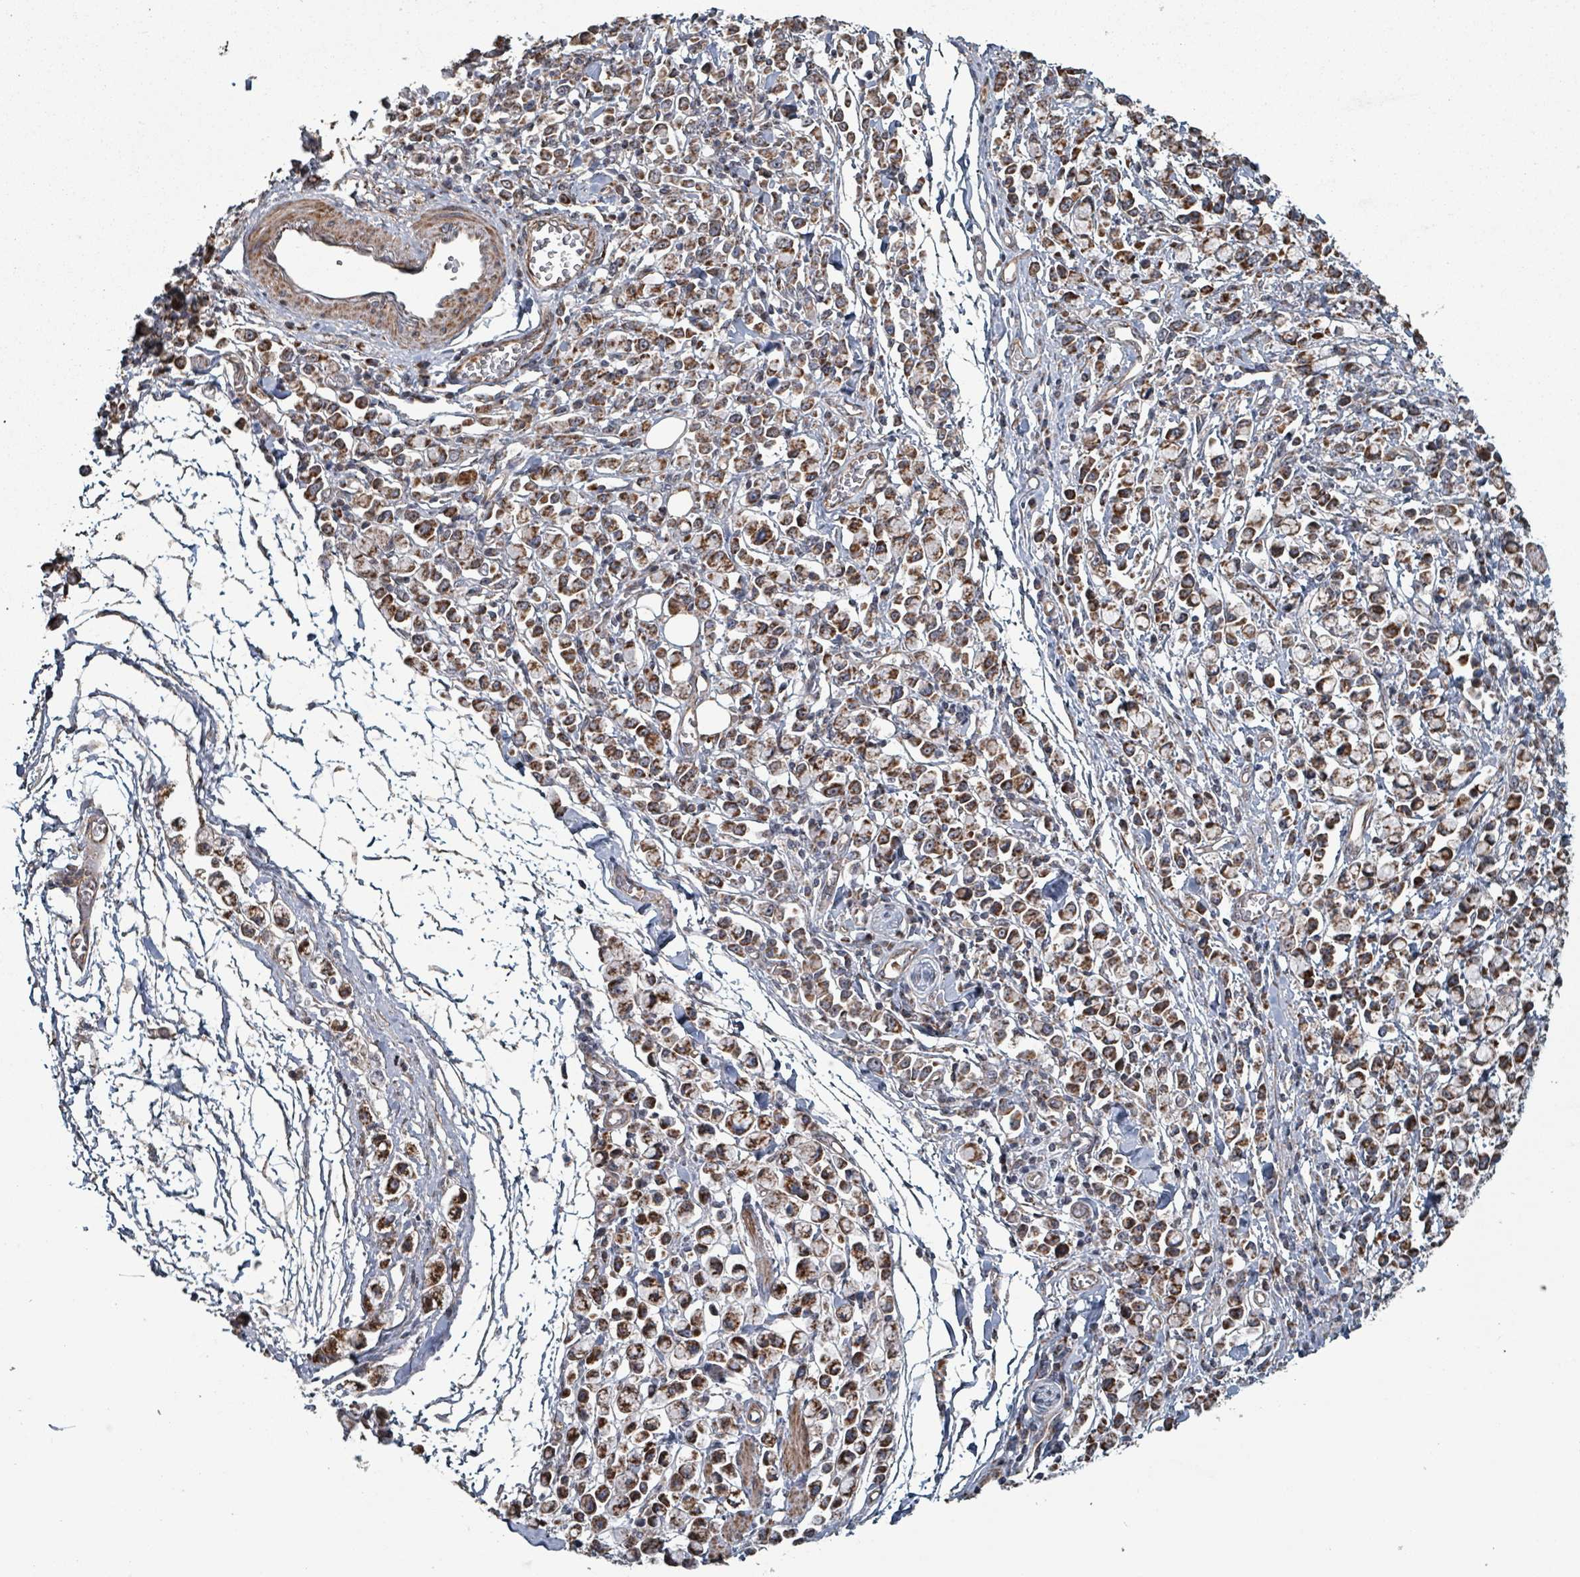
{"staining": {"intensity": "strong", "quantity": ">75%", "location": "cytoplasmic/membranous"}, "tissue": "stomach cancer", "cell_type": "Tumor cells", "image_type": "cancer", "snomed": [{"axis": "morphology", "description": "Adenocarcinoma, NOS"}, {"axis": "topography", "description": "Stomach"}], "caption": "IHC histopathology image of stomach cancer stained for a protein (brown), which displays high levels of strong cytoplasmic/membranous positivity in about >75% of tumor cells.", "gene": "MRPL4", "patient": {"sex": "female", "age": 81}}